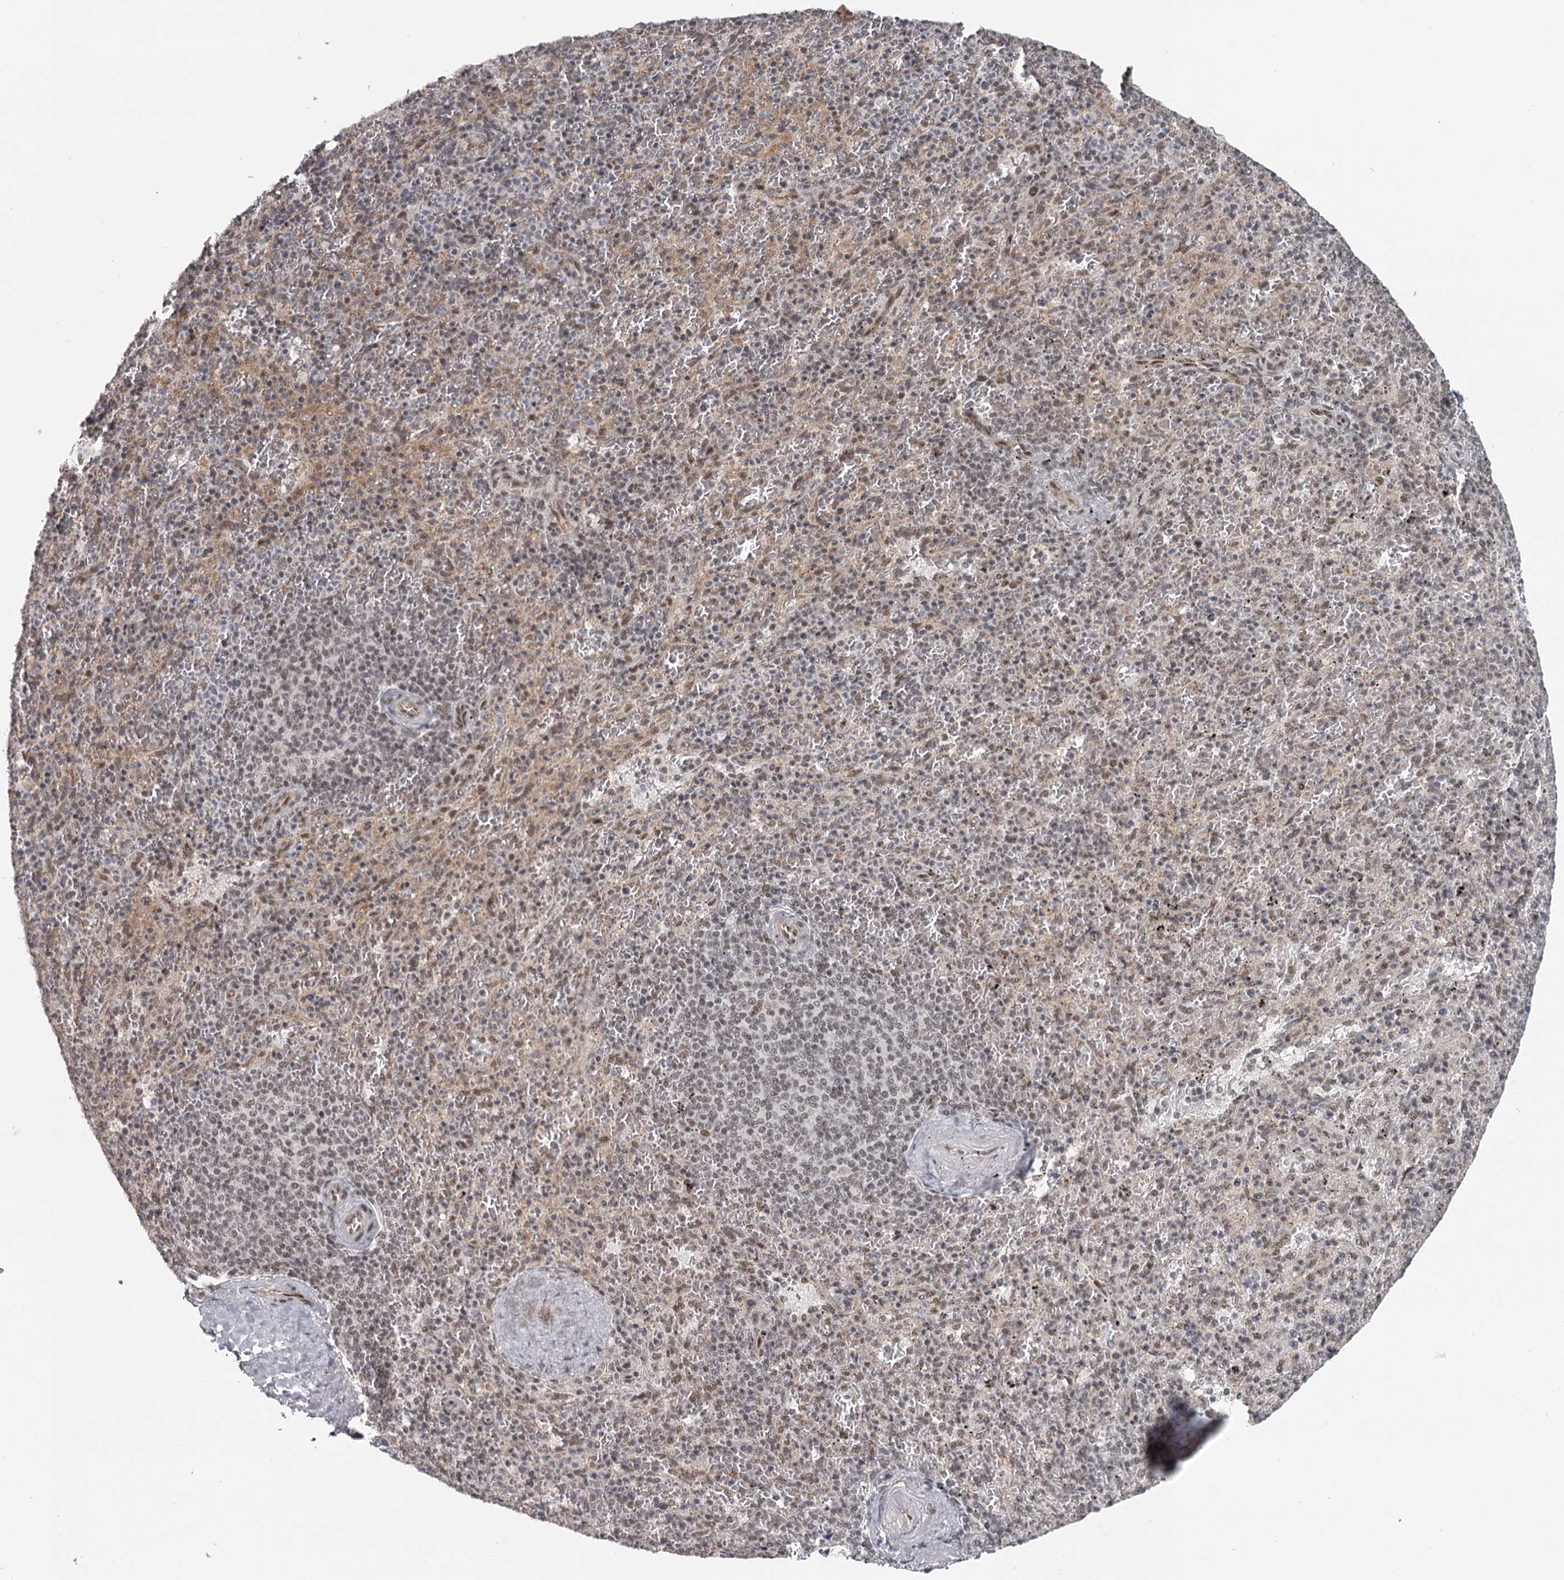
{"staining": {"intensity": "weak", "quantity": ">75%", "location": "nuclear"}, "tissue": "spleen", "cell_type": "Cells in red pulp", "image_type": "normal", "snomed": [{"axis": "morphology", "description": "Normal tissue, NOS"}, {"axis": "topography", "description": "Spleen"}], "caption": "Immunohistochemistry (DAB (3,3'-diaminobenzidine)) staining of benign human spleen displays weak nuclear protein positivity in about >75% of cells in red pulp.", "gene": "FAM13C", "patient": {"sex": "male", "age": 82}}